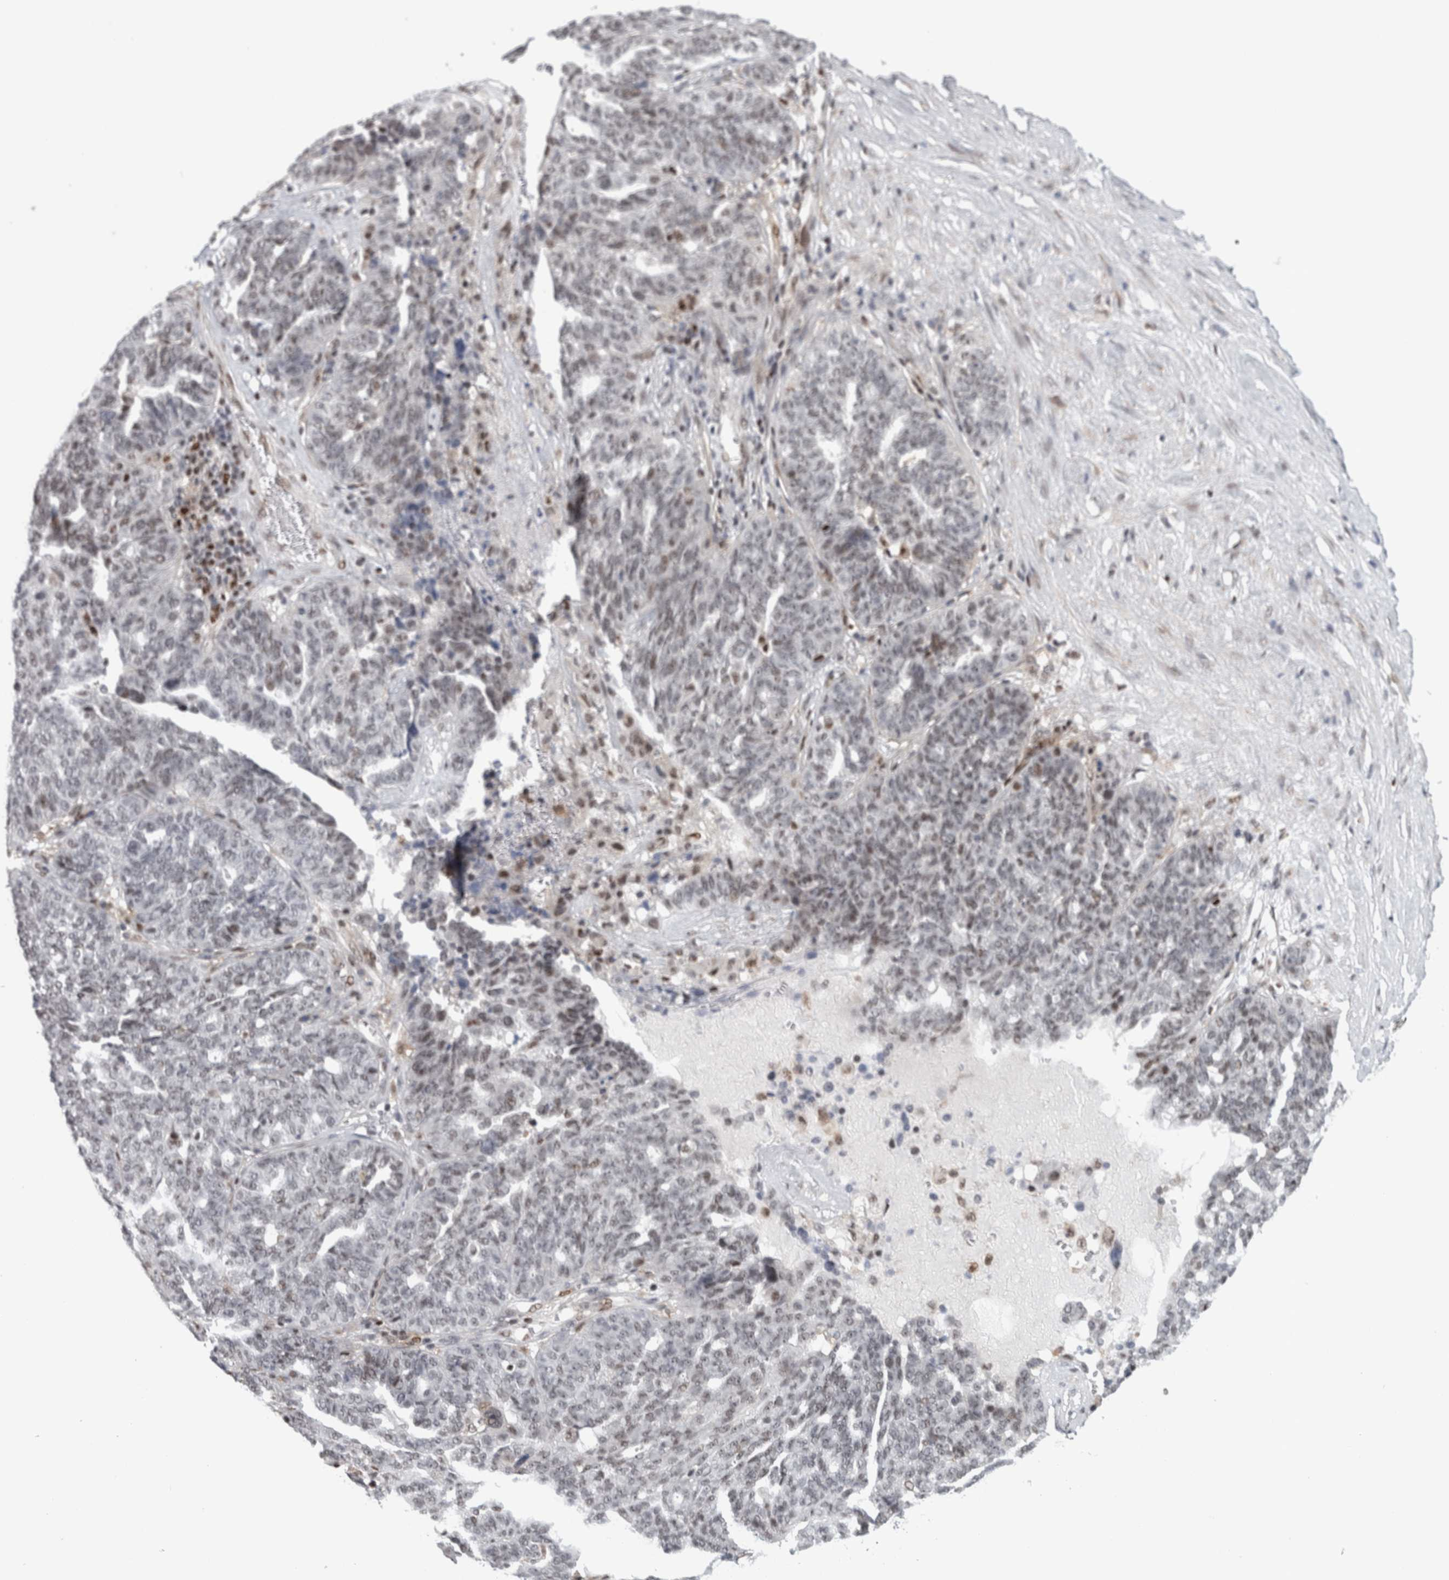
{"staining": {"intensity": "weak", "quantity": "<25%", "location": "nuclear"}, "tissue": "ovarian cancer", "cell_type": "Tumor cells", "image_type": "cancer", "snomed": [{"axis": "morphology", "description": "Cystadenocarcinoma, serous, NOS"}, {"axis": "topography", "description": "Ovary"}], "caption": "A histopathology image of ovarian cancer (serous cystadenocarcinoma) stained for a protein demonstrates no brown staining in tumor cells.", "gene": "SRARP", "patient": {"sex": "female", "age": 59}}